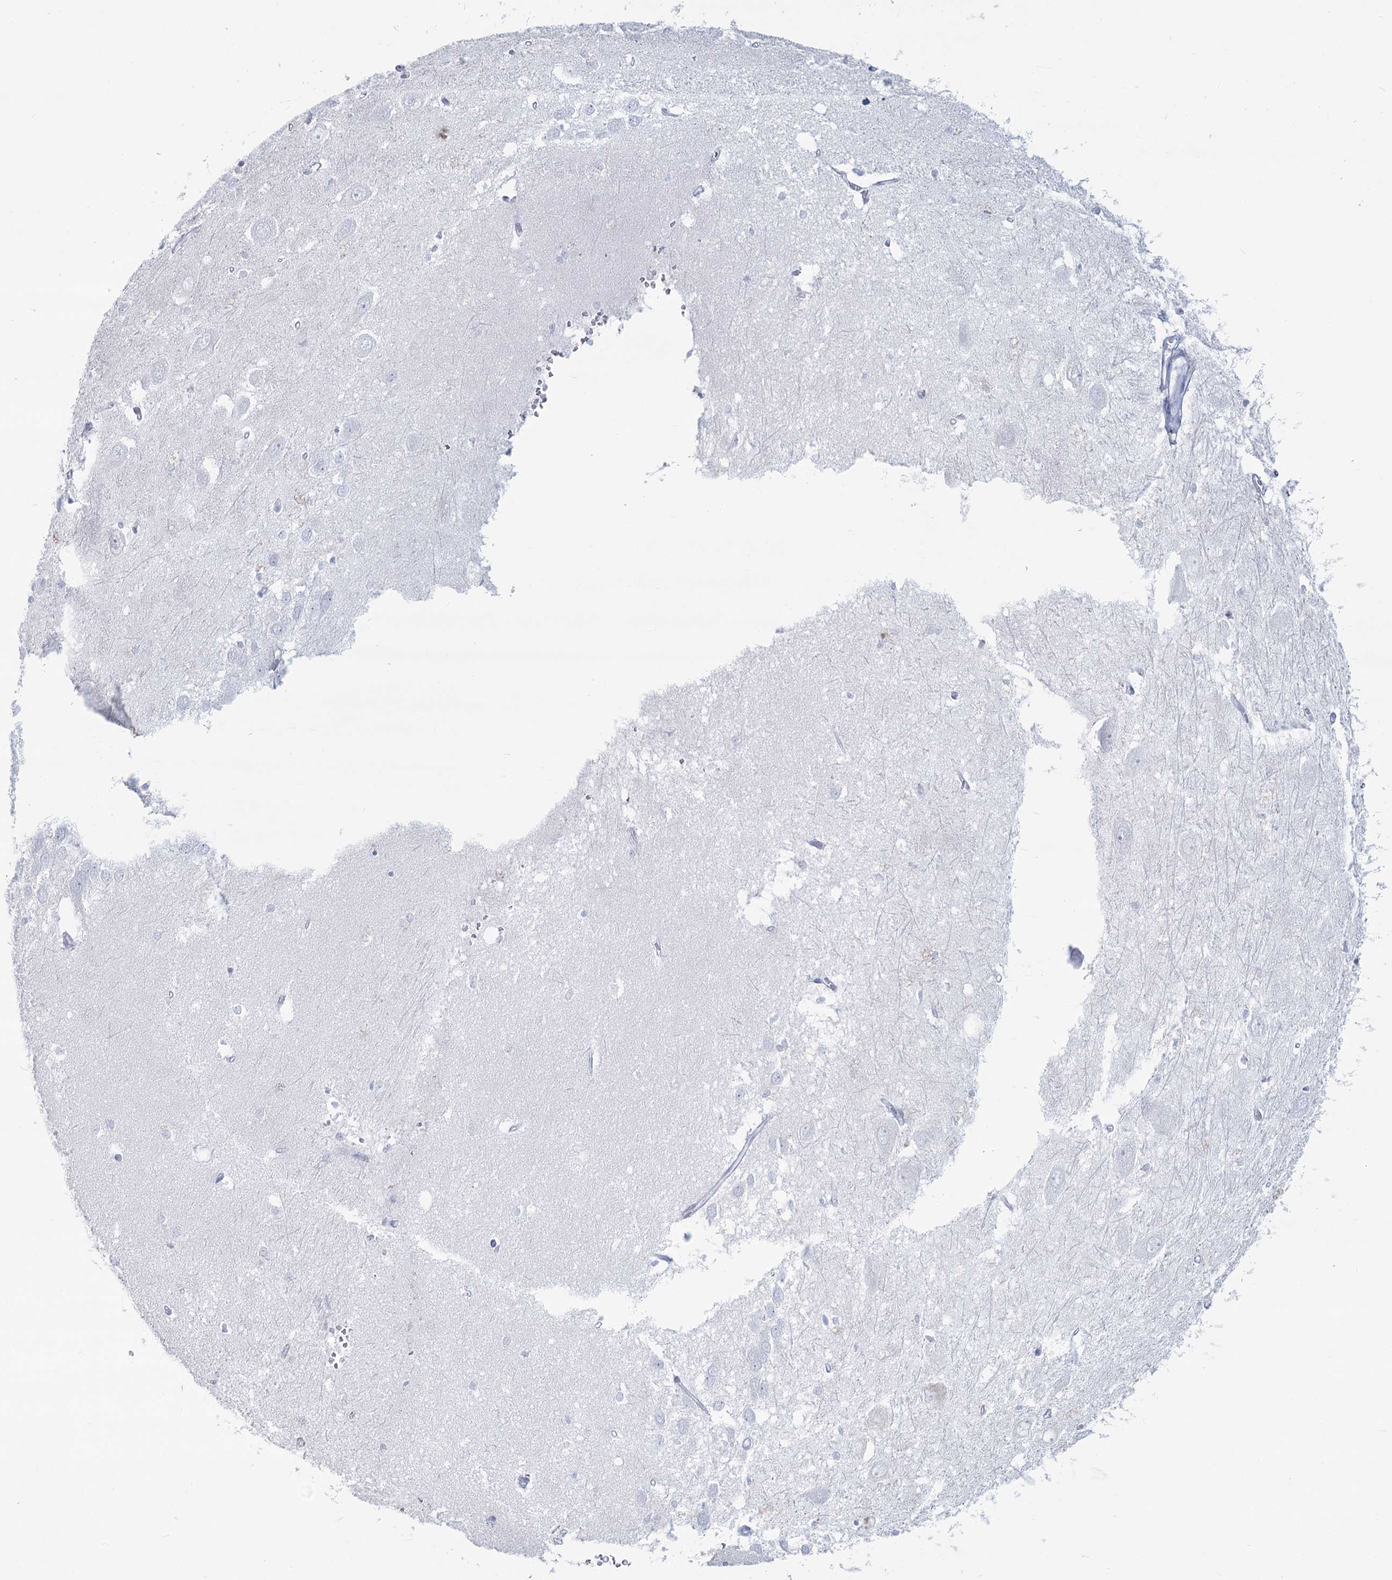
{"staining": {"intensity": "negative", "quantity": "none", "location": "none"}, "tissue": "hippocampus", "cell_type": "Glial cells", "image_type": "normal", "snomed": [{"axis": "morphology", "description": "Normal tissue, NOS"}, {"axis": "topography", "description": "Hippocampus"}], "caption": "This photomicrograph is of unremarkable hippocampus stained with immunohistochemistry to label a protein in brown with the nuclei are counter-stained blue. There is no staining in glial cells.", "gene": "SLC6A19", "patient": {"sex": "female", "age": 64}}